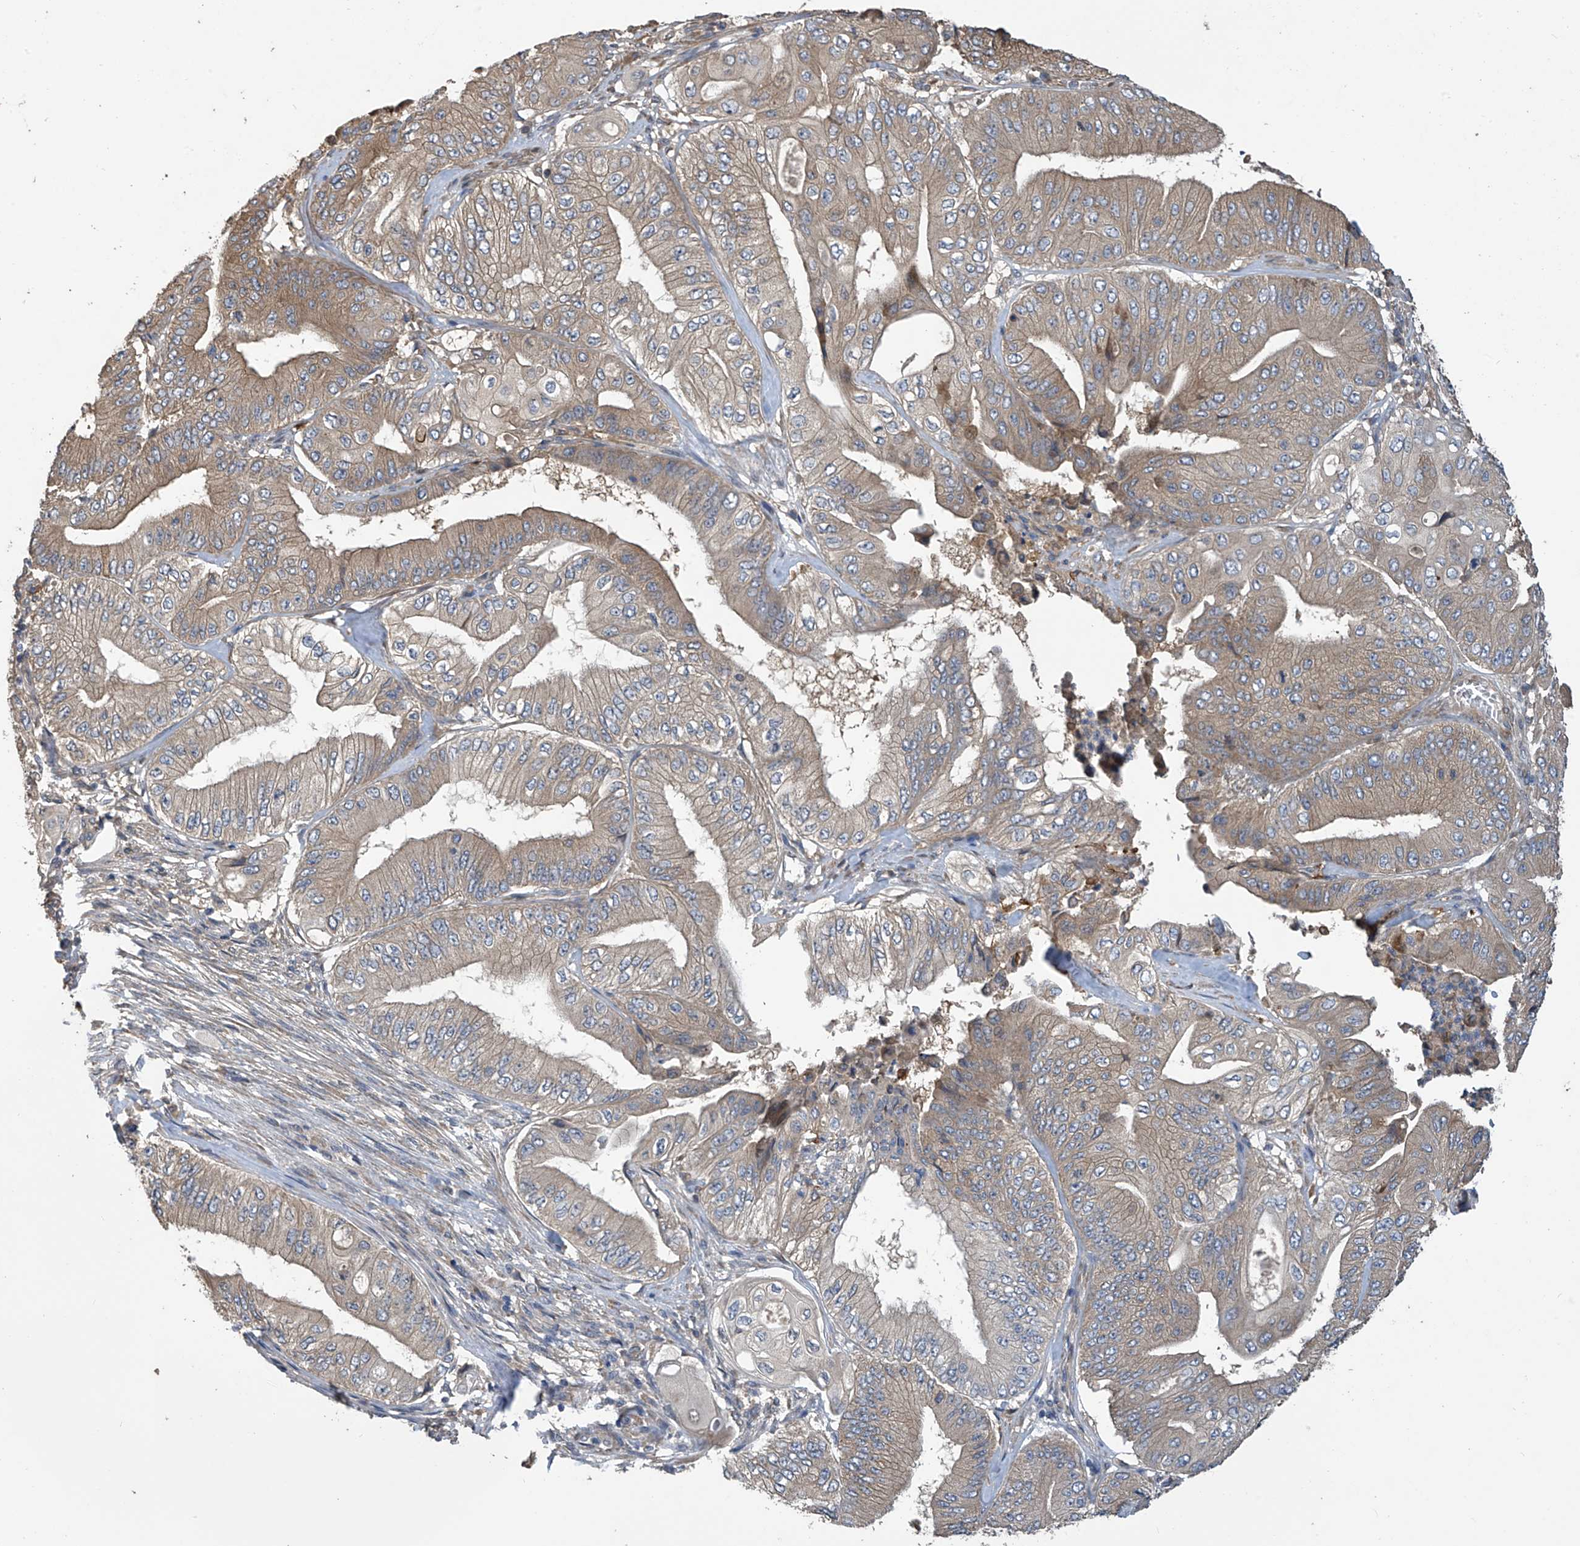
{"staining": {"intensity": "weak", "quantity": "25%-75%", "location": "cytoplasmic/membranous"}, "tissue": "pancreatic cancer", "cell_type": "Tumor cells", "image_type": "cancer", "snomed": [{"axis": "morphology", "description": "Adenocarcinoma, NOS"}, {"axis": "topography", "description": "Pancreas"}], "caption": "A micrograph showing weak cytoplasmic/membranous expression in approximately 25%-75% of tumor cells in pancreatic adenocarcinoma, as visualized by brown immunohistochemical staining.", "gene": "PHACTR4", "patient": {"sex": "female", "age": 77}}